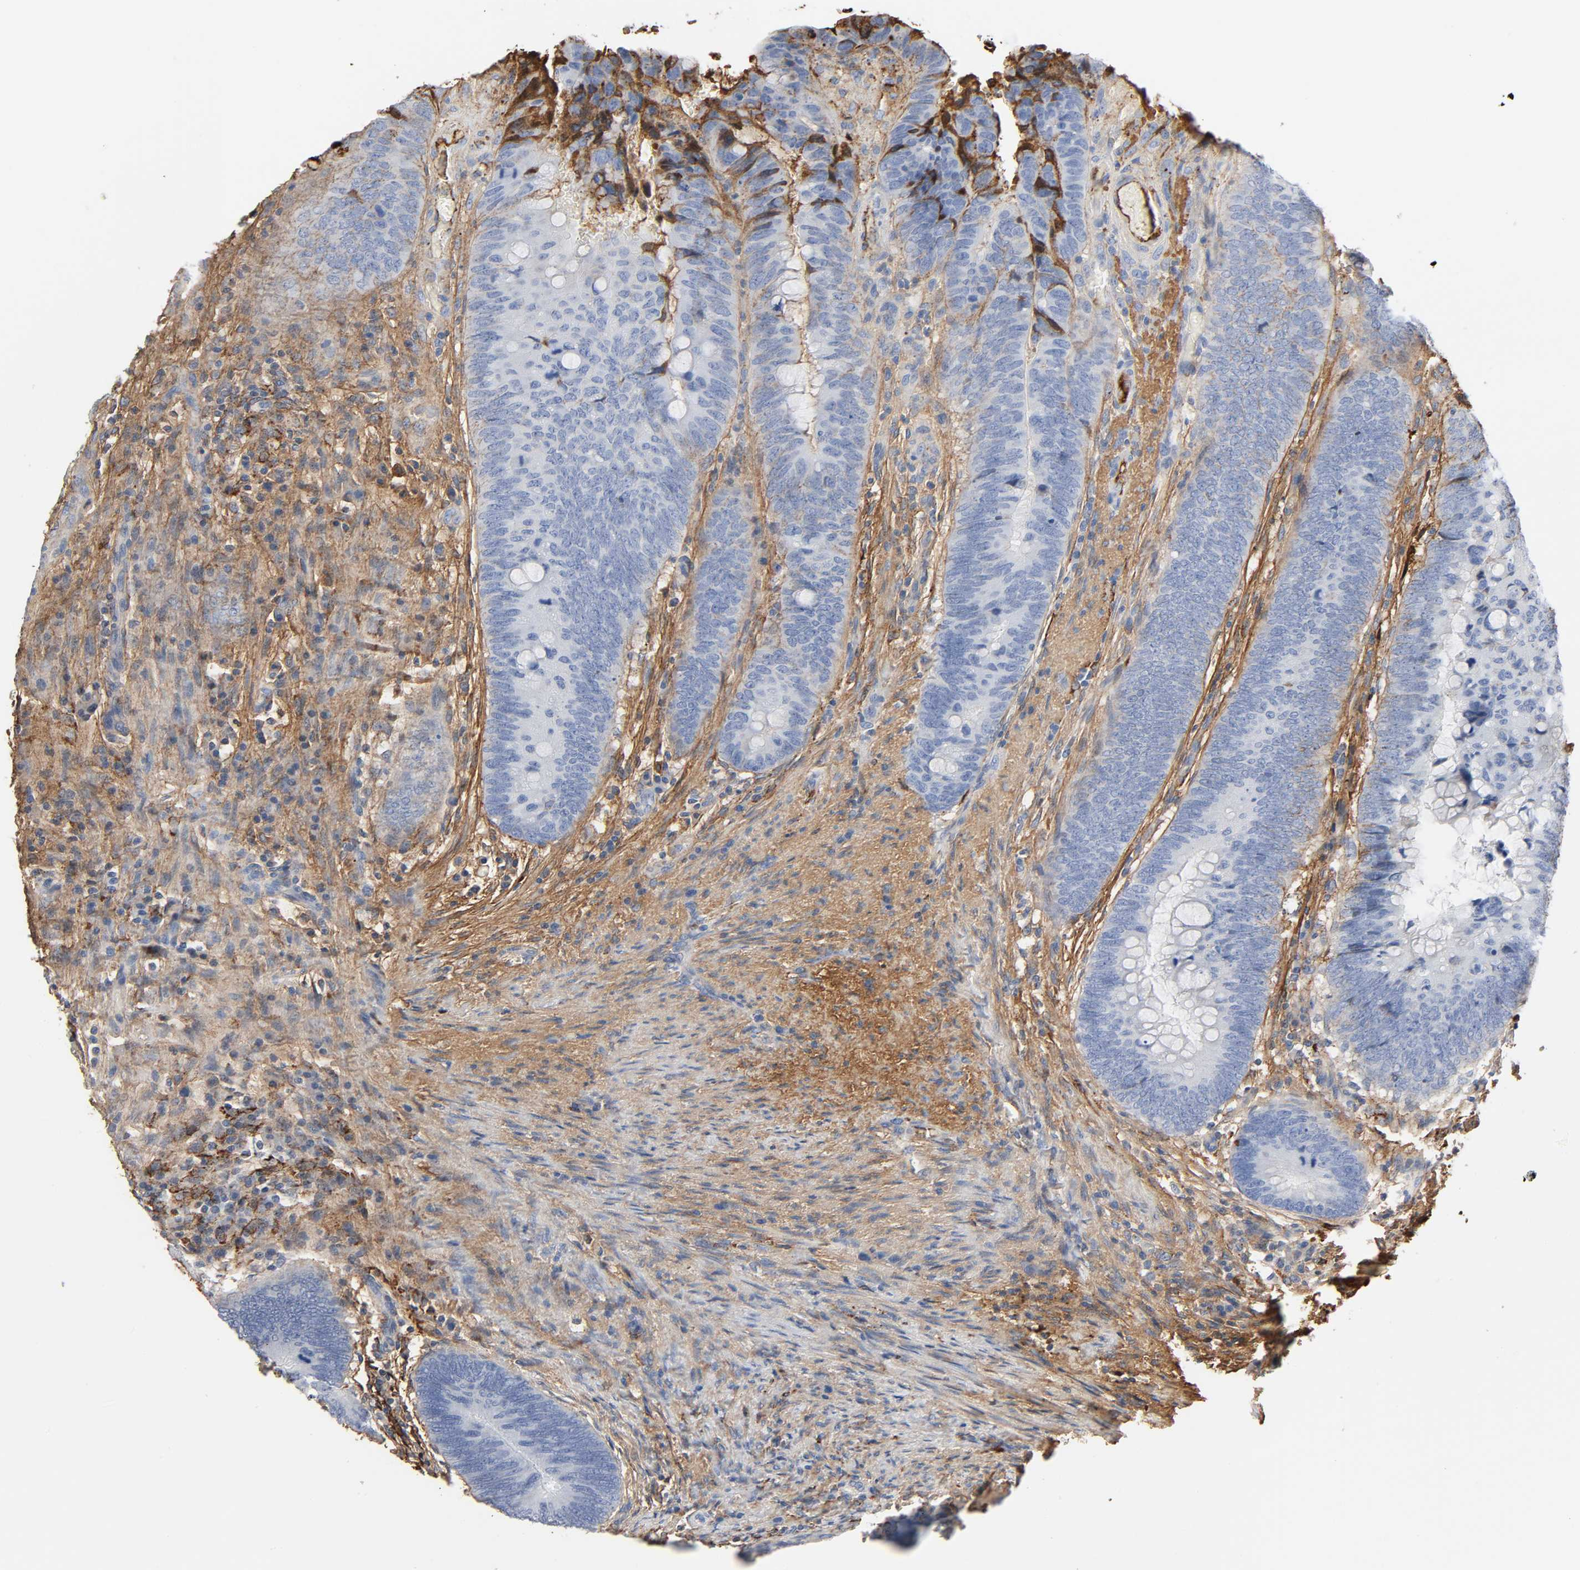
{"staining": {"intensity": "weak", "quantity": "<25%", "location": "cytoplasmic/membranous"}, "tissue": "colorectal cancer", "cell_type": "Tumor cells", "image_type": "cancer", "snomed": [{"axis": "morphology", "description": "Normal tissue, NOS"}, {"axis": "morphology", "description": "Adenocarcinoma, NOS"}, {"axis": "topography", "description": "Rectum"}, {"axis": "topography", "description": "Peripheral nerve tissue"}], "caption": "A histopathology image of adenocarcinoma (colorectal) stained for a protein reveals no brown staining in tumor cells.", "gene": "C3", "patient": {"sex": "male", "age": 92}}